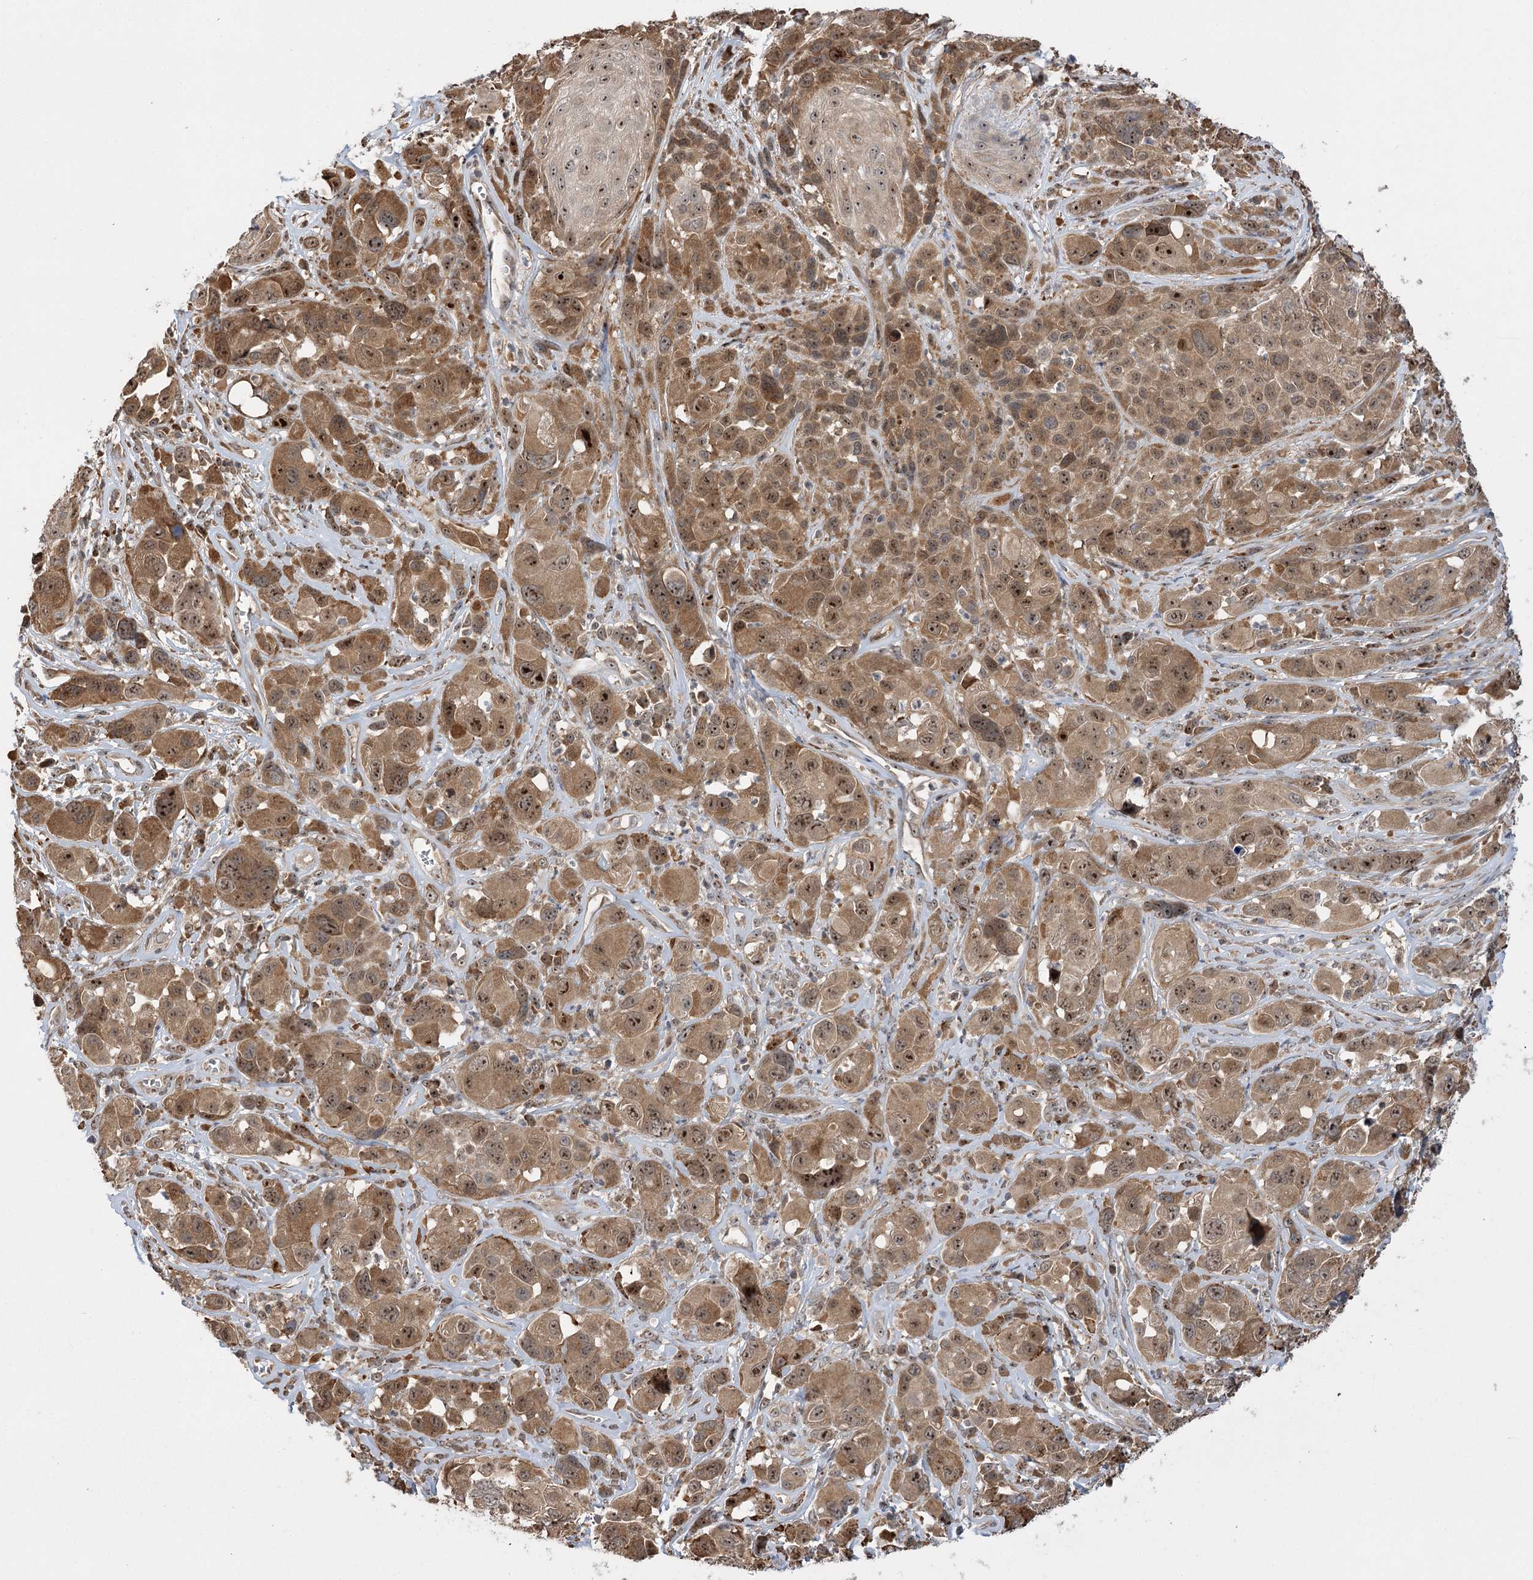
{"staining": {"intensity": "moderate", "quantity": ">75%", "location": "cytoplasmic/membranous,nuclear"}, "tissue": "melanoma", "cell_type": "Tumor cells", "image_type": "cancer", "snomed": [{"axis": "morphology", "description": "Malignant melanoma, NOS"}, {"axis": "topography", "description": "Skin of trunk"}], "caption": "Protein expression analysis of malignant melanoma reveals moderate cytoplasmic/membranous and nuclear staining in about >75% of tumor cells.", "gene": "SERGEF", "patient": {"sex": "male", "age": 71}}